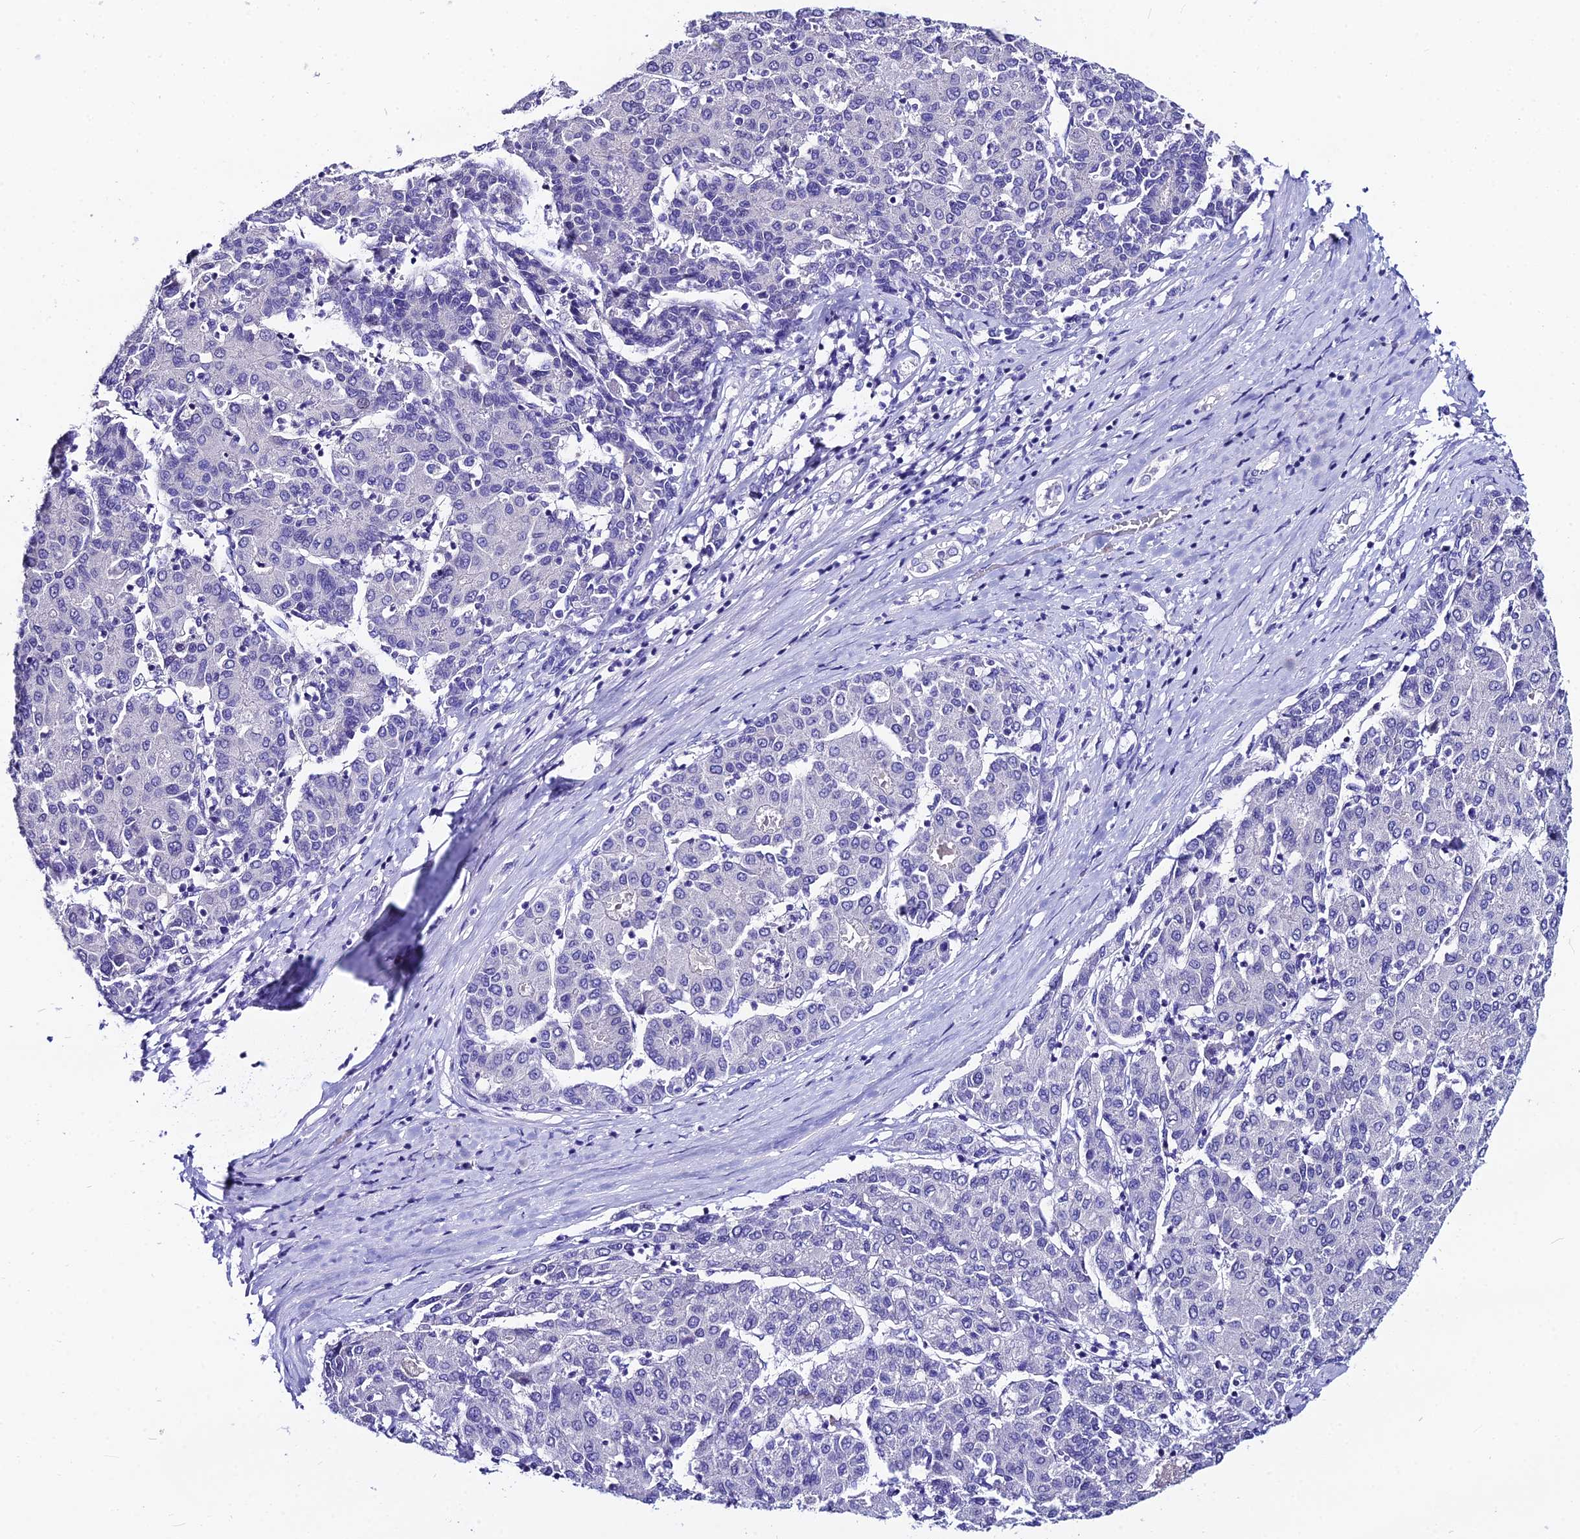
{"staining": {"intensity": "negative", "quantity": "none", "location": "none"}, "tissue": "liver cancer", "cell_type": "Tumor cells", "image_type": "cancer", "snomed": [{"axis": "morphology", "description": "Carcinoma, Hepatocellular, NOS"}, {"axis": "topography", "description": "Liver"}], "caption": "IHC histopathology image of neoplastic tissue: liver hepatocellular carcinoma stained with DAB reveals no significant protein staining in tumor cells.", "gene": "LGALS7", "patient": {"sex": "male", "age": 65}}